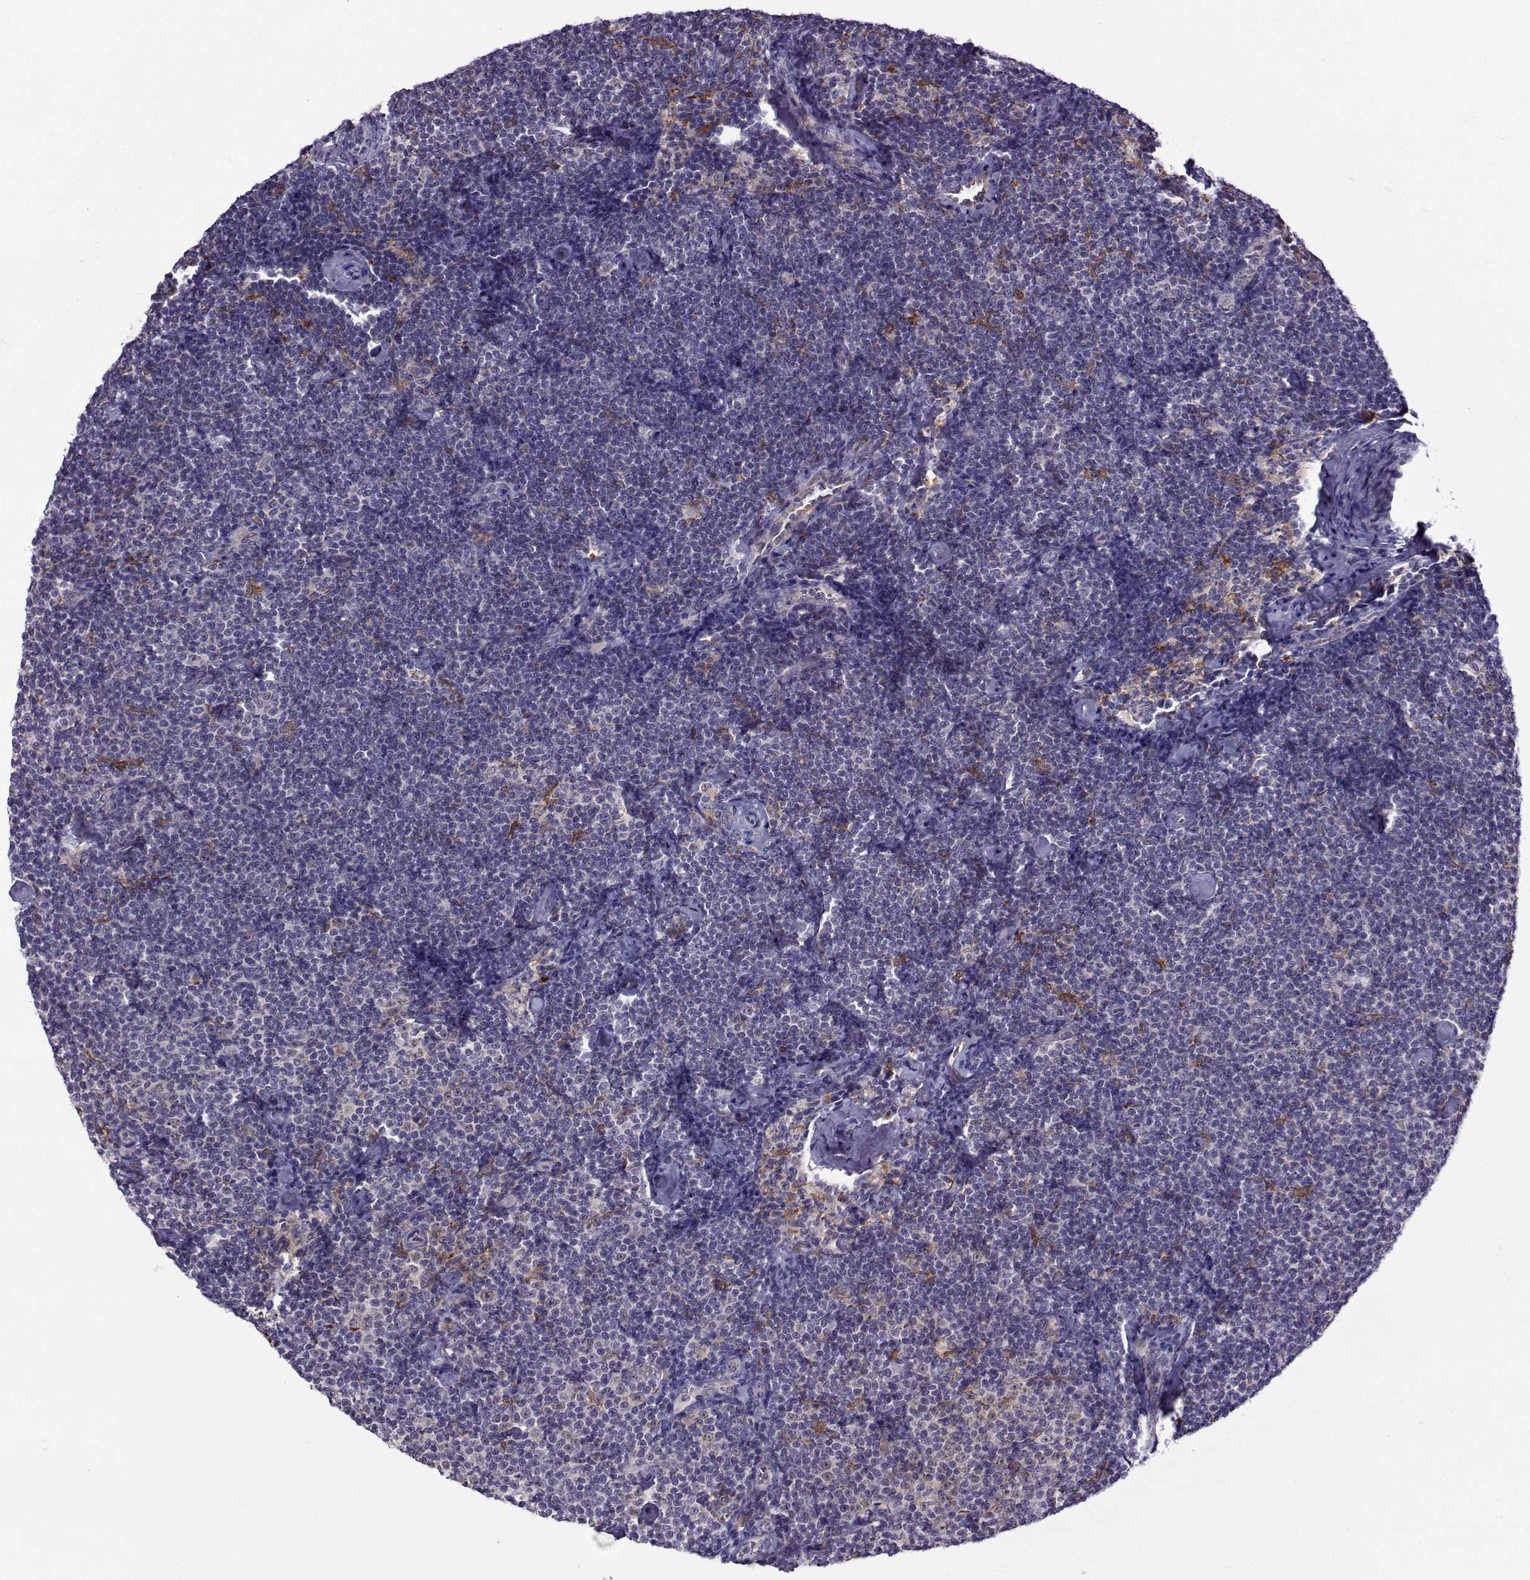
{"staining": {"intensity": "negative", "quantity": "none", "location": "none"}, "tissue": "lymphoma", "cell_type": "Tumor cells", "image_type": "cancer", "snomed": [{"axis": "morphology", "description": "Malignant lymphoma, non-Hodgkin's type, Low grade"}, {"axis": "topography", "description": "Lymph node"}], "caption": "Tumor cells show no significant protein positivity in lymphoma.", "gene": "DDX20", "patient": {"sex": "male", "age": 81}}